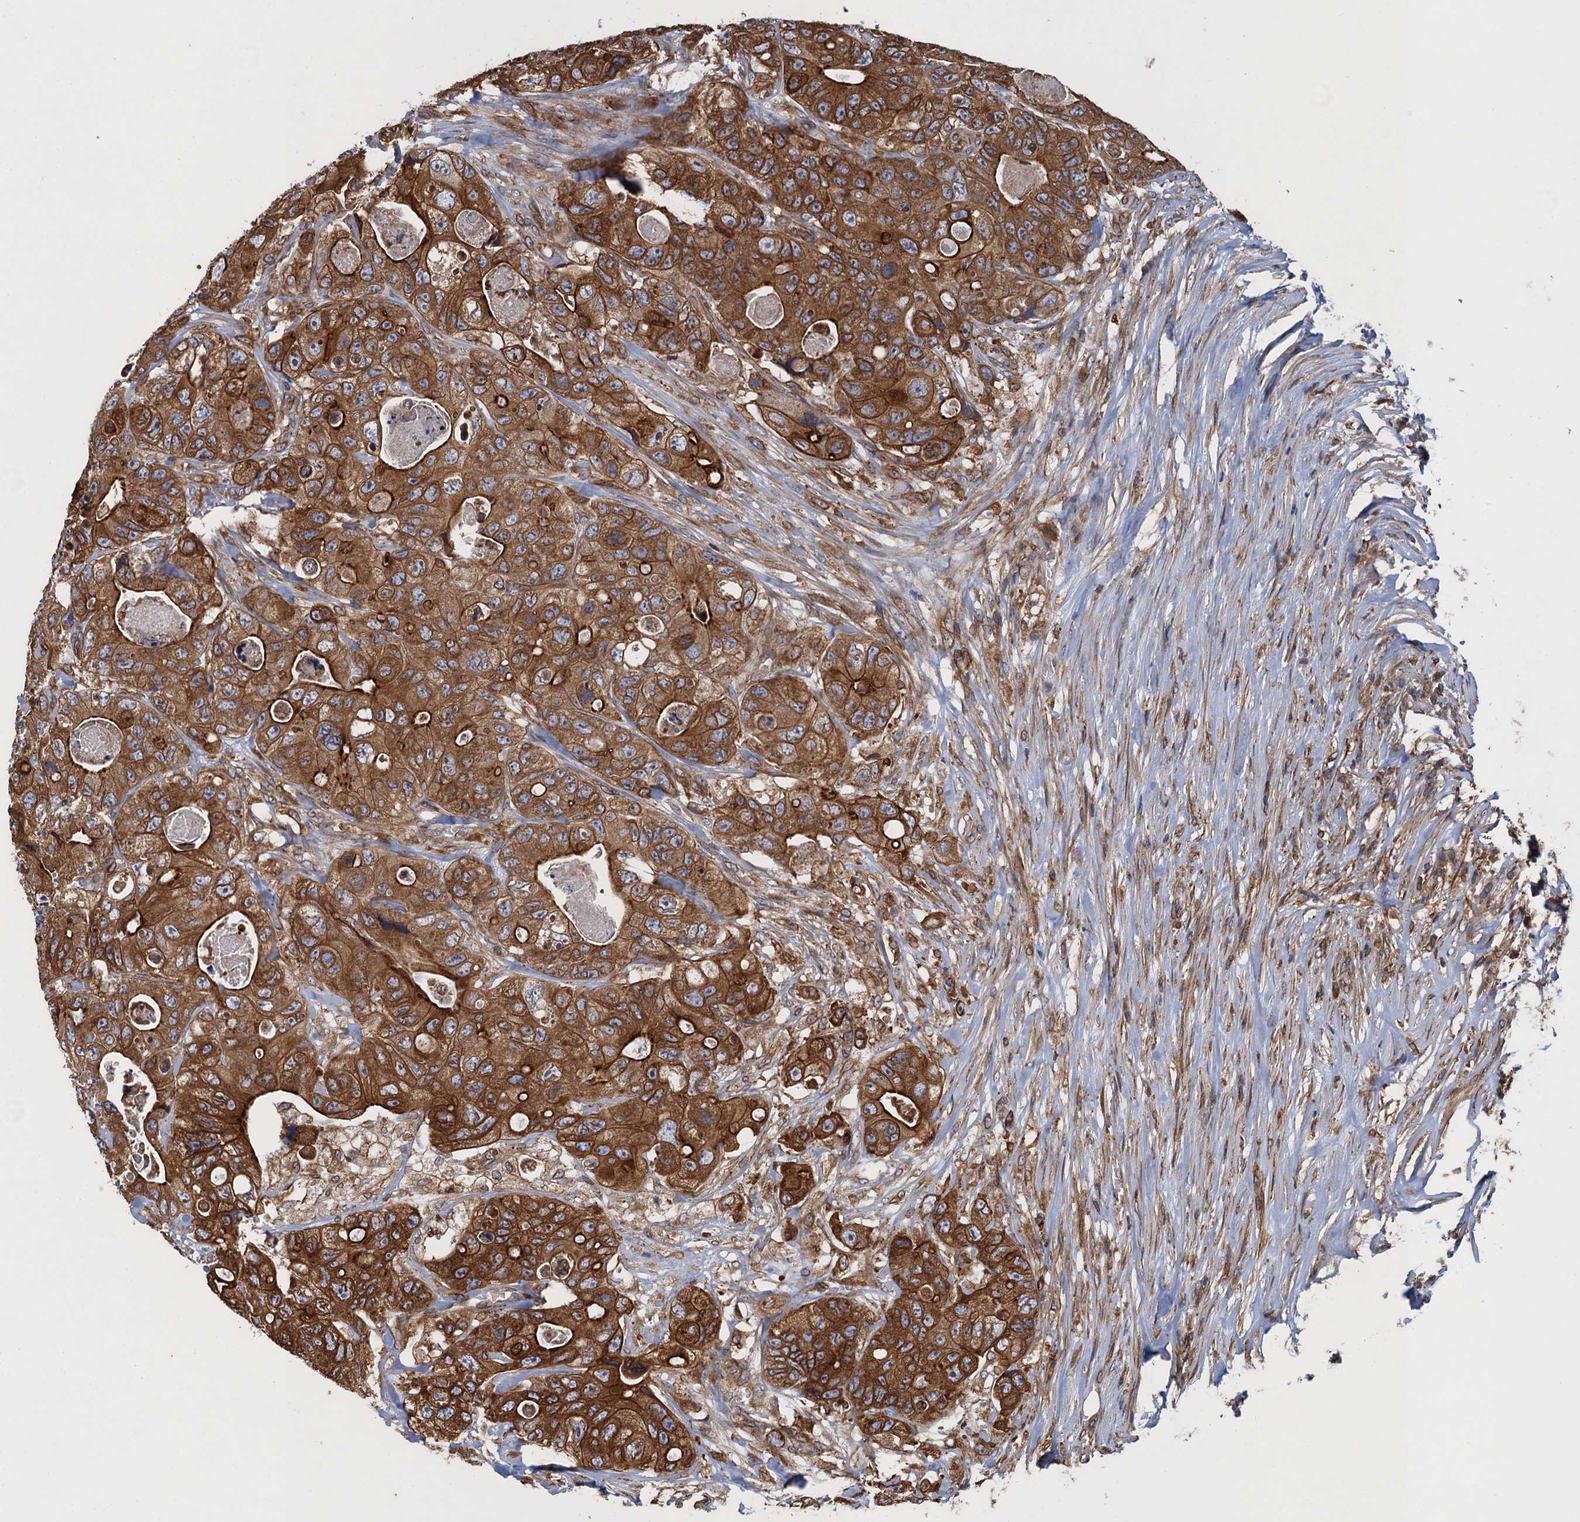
{"staining": {"intensity": "strong", "quantity": ">75%", "location": "cytoplasmic/membranous"}, "tissue": "colorectal cancer", "cell_type": "Tumor cells", "image_type": "cancer", "snomed": [{"axis": "morphology", "description": "Adenocarcinoma, NOS"}, {"axis": "topography", "description": "Colon"}], "caption": "Immunohistochemical staining of human colorectal cancer shows high levels of strong cytoplasmic/membranous staining in approximately >75% of tumor cells.", "gene": "ARMC5", "patient": {"sex": "female", "age": 46}}